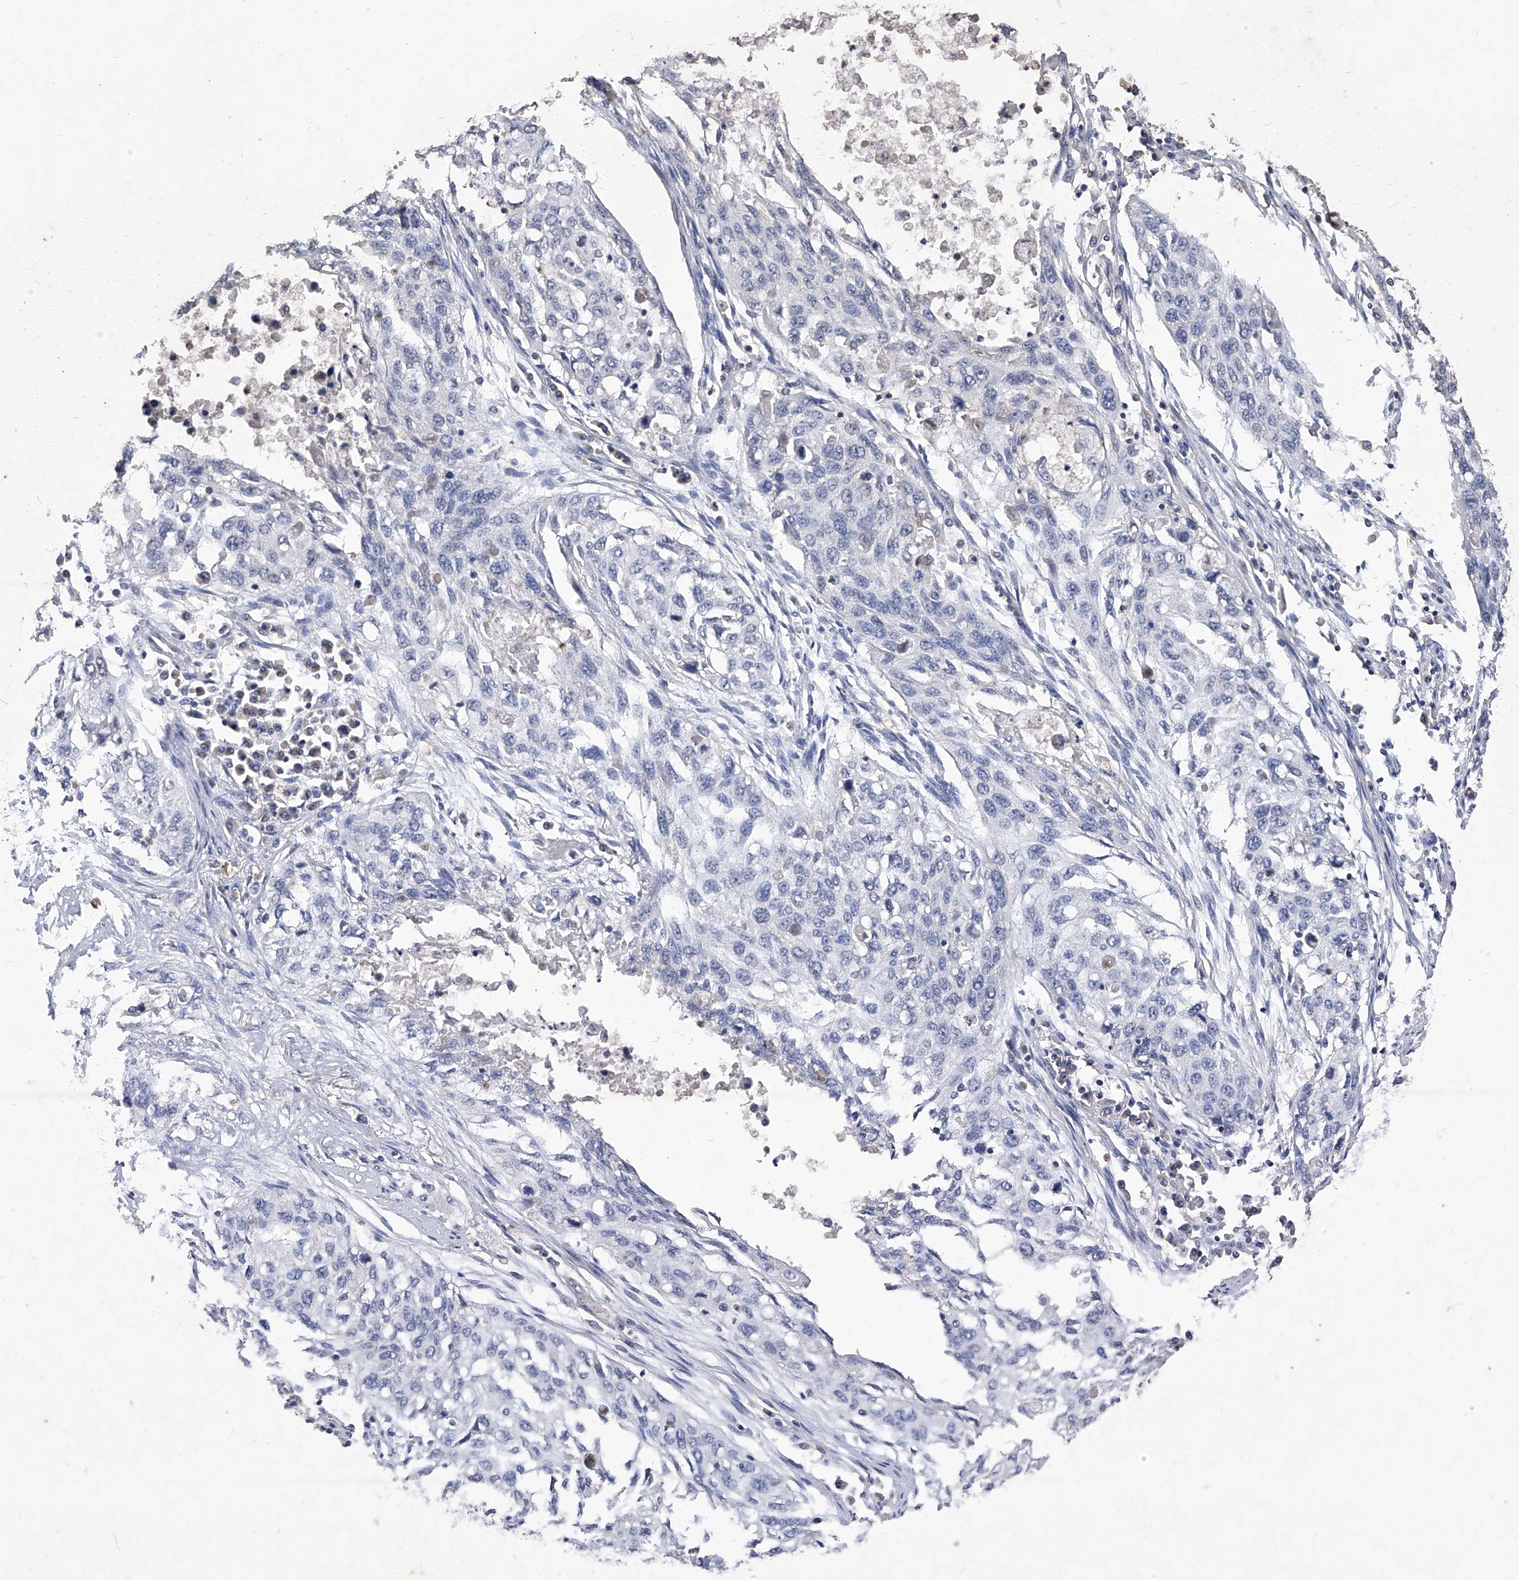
{"staining": {"intensity": "negative", "quantity": "none", "location": "none"}, "tissue": "lung cancer", "cell_type": "Tumor cells", "image_type": "cancer", "snomed": [{"axis": "morphology", "description": "Squamous cell carcinoma, NOS"}, {"axis": "topography", "description": "Lung"}], "caption": "Squamous cell carcinoma (lung) was stained to show a protein in brown. There is no significant positivity in tumor cells. (DAB immunohistochemistry with hematoxylin counter stain).", "gene": "GPT", "patient": {"sex": "female", "age": 63}}